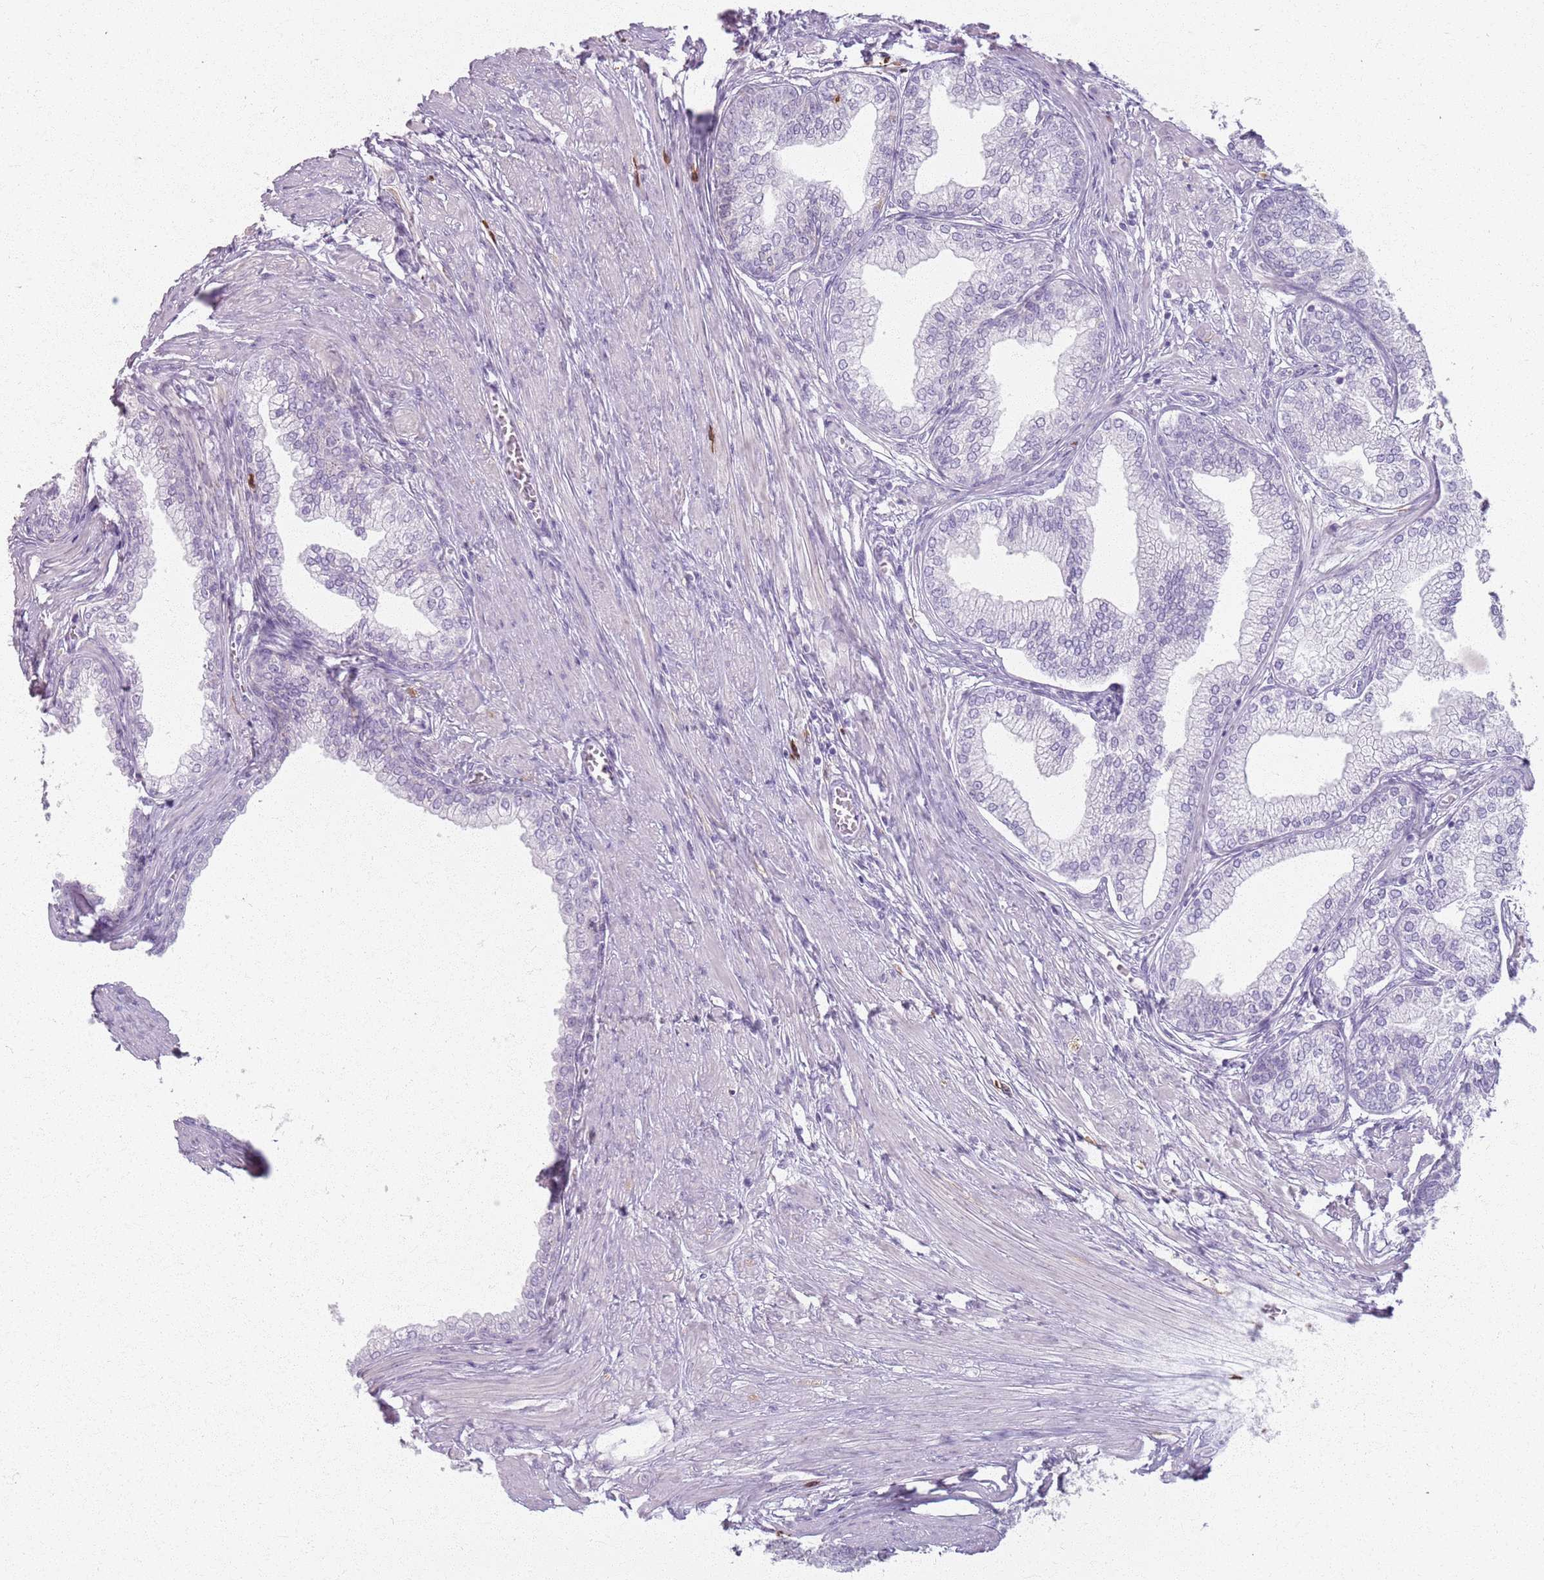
{"staining": {"intensity": "negative", "quantity": "none", "location": "none"}, "tissue": "prostate", "cell_type": "Glandular cells", "image_type": "normal", "snomed": [{"axis": "morphology", "description": "Normal tissue, NOS"}, {"axis": "morphology", "description": "Urothelial carcinoma, Low grade"}, {"axis": "topography", "description": "Urinary bladder"}, {"axis": "topography", "description": "Prostate"}], "caption": "Unremarkable prostate was stained to show a protein in brown. There is no significant positivity in glandular cells. (DAB (3,3'-diaminobenzidine) immunohistochemistry, high magnification).", "gene": "GDPGP1", "patient": {"sex": "male", "age": 60}}